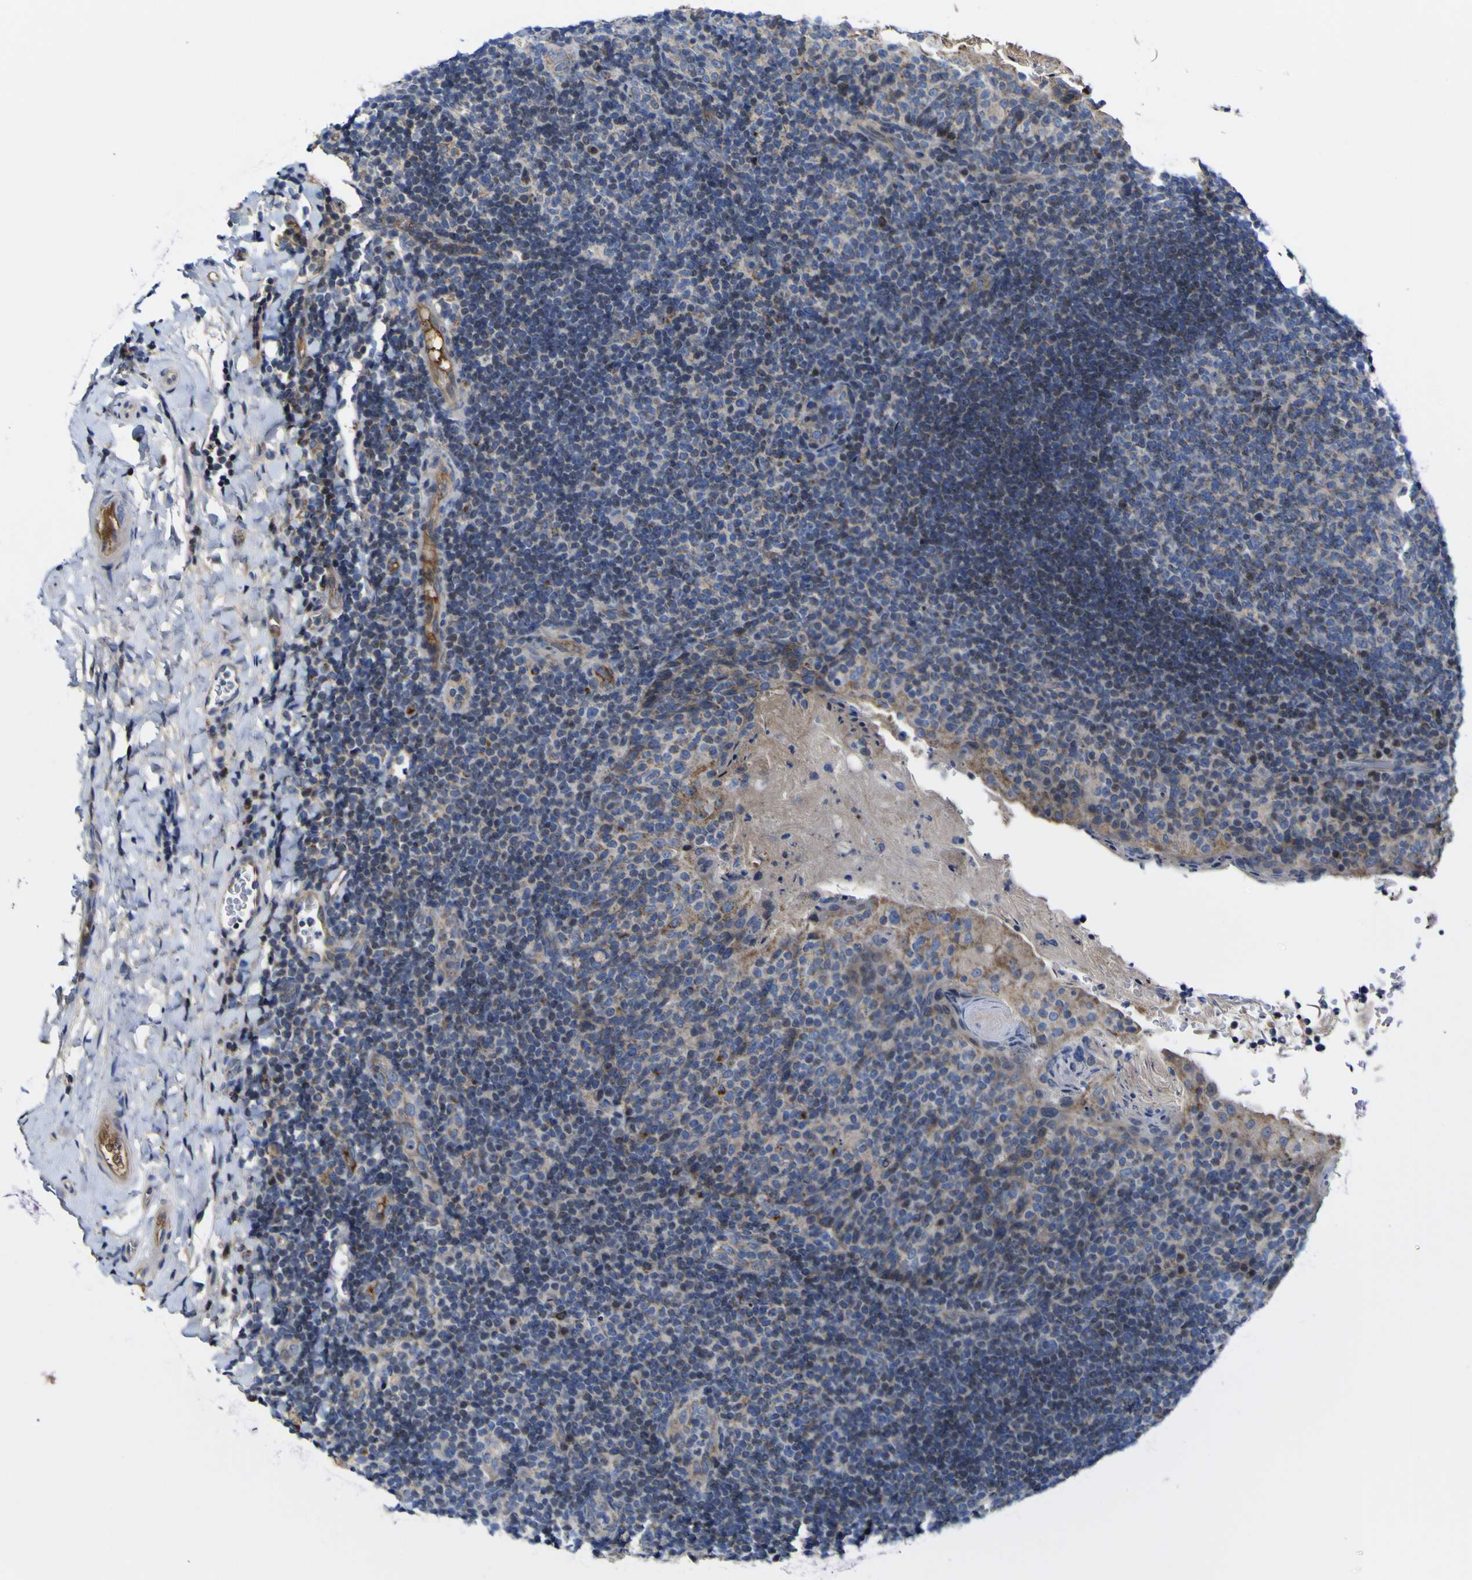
{"staining": {"intensity": "weak", "quantity": "<25%", "location": "cytoplasmic/membranous"}, "tissue": "tonsil", "cell_type": "Germinal center cells", "image_type": "normal", "snomed": [{"axis": "morphology", "description": "Normal tissue, NOS"}, {"axis": "topography", "description": "Tonsil"}], "caption": "Immunohistochemistry (IHC) image of unremarkable tonsil: human tonsil stained with DAB (3,3'-diaminobenzidine) shows no significant protein staining in germinal center cells.", "gene": "CCDC90B", "patient": {"sex": "male", "age": 17}}